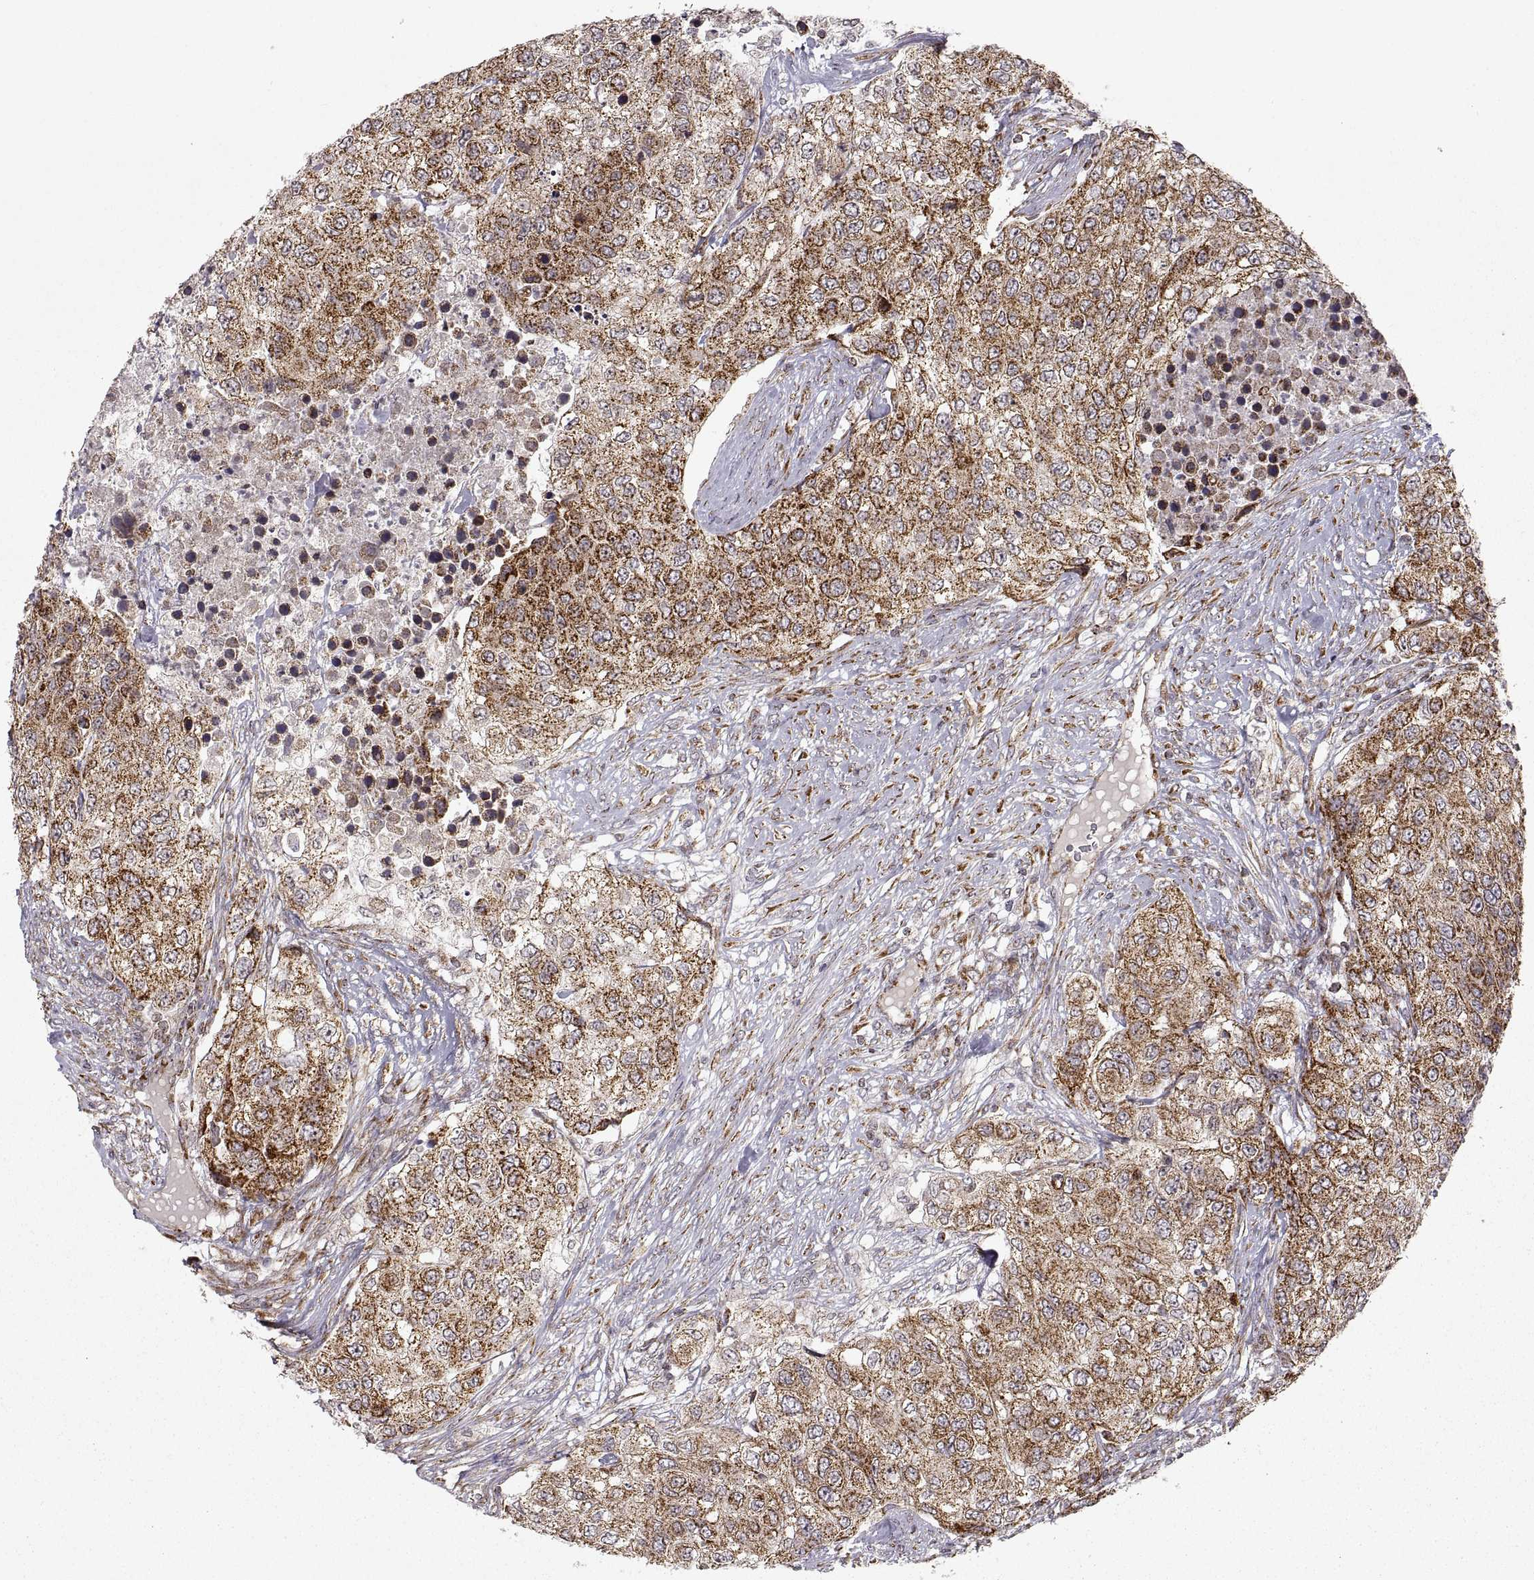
{"staining": {"intensity": "moderate", "quantity": ">75%", "location": "cytoplasmic/membranous"}, "tissue": "urothelial cancer", "cell_type": "Tumor cells", "image_type": "cancer", "snomed": [{"axis": "morphology", "description": "Urothelial carcinoma, High grade"}, {"axis": "topography", "description": "Urinary bladder"}], "caption": "Protein staining demonstrates moderate cytoplasmic/membranous expression in about >75% of tumor cells in high-grade urothelial carcinoma.", "gene": "MANBAL", "patient": {"sex": "female", "age": 78}}